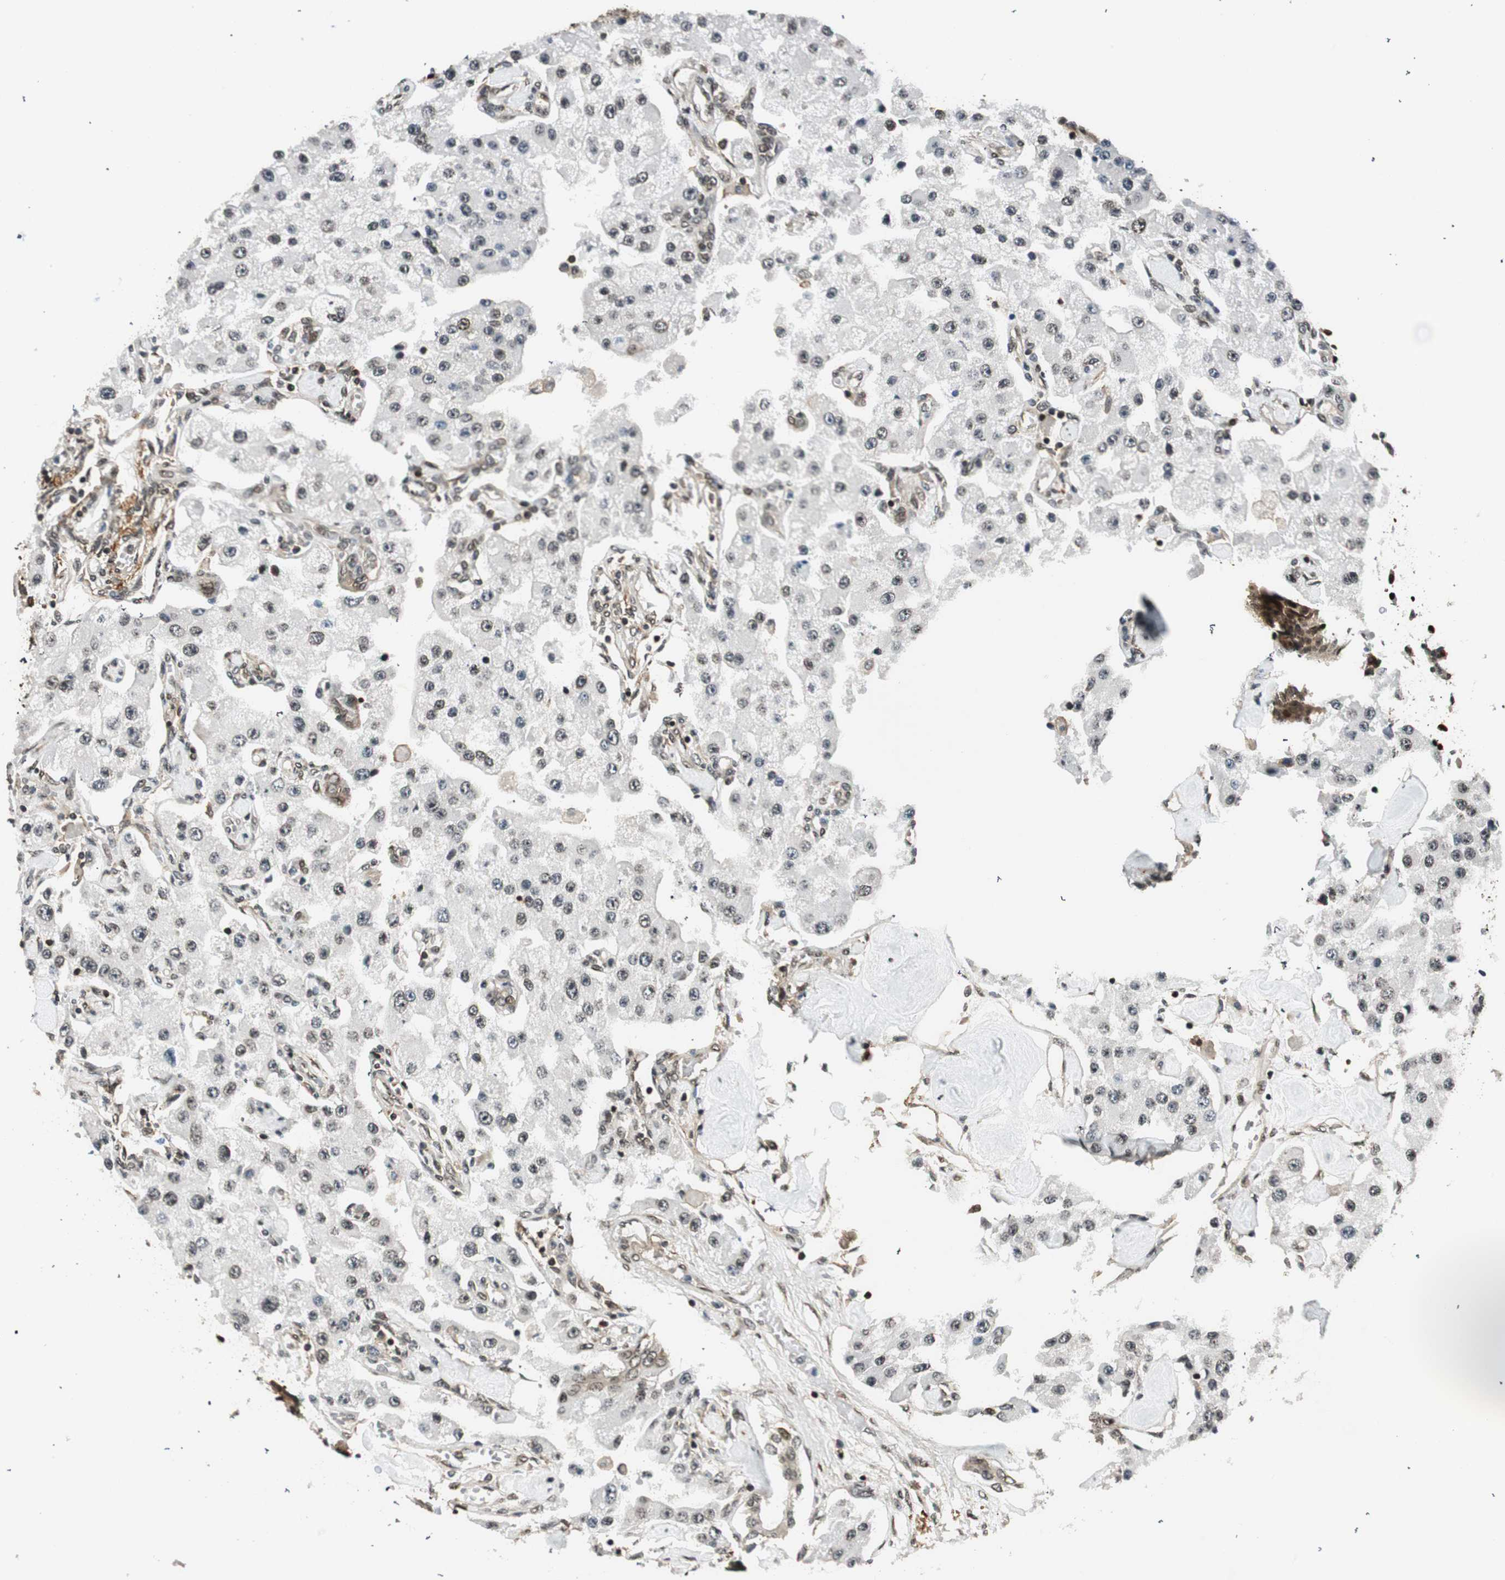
{"staining": {"intensity": "weak", "quantity": "25%-75%", "location": "nuclear"}, "tissue": "carcinoid", "cell_type": "Tumor cells", "image_type": "cancer", "snomed": [{"axis": "morphology", "description": "Carcinoid, malignant, NOS"}, {"axis": "topography", "description": "Pancreas"}], "caption": "There is low levels of weak nuclear staining in tumor cells of carcinoid, as demonstrated by immunohistochemical staining (brown color).", "gene": "RING1", "patient": {"sex": "male", "age": 41}}